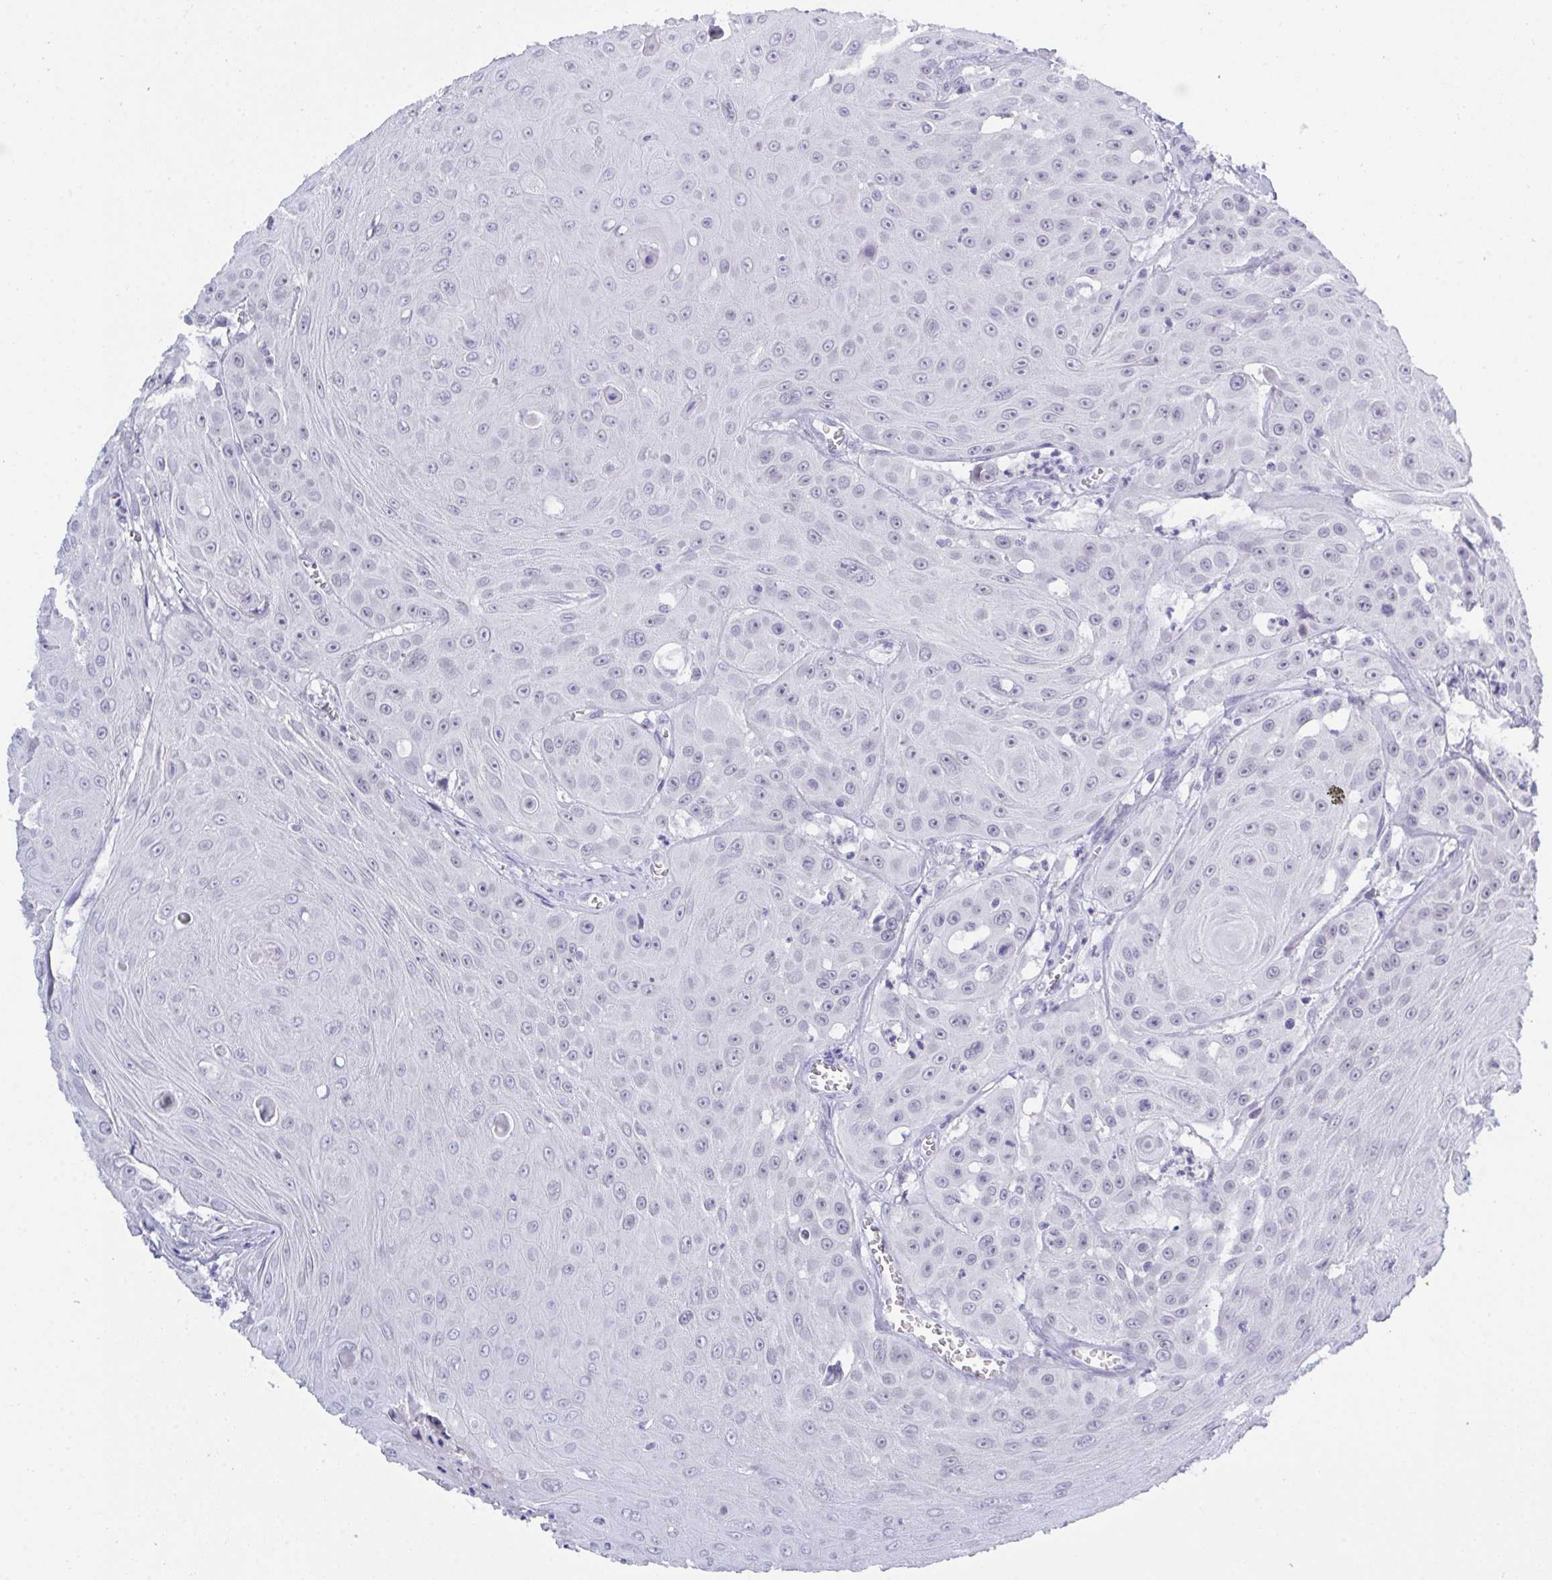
{"staining": {"intensity": "weak", "quantity": "25%-75%", "location": "nuclear"}, "tissue": "head and neck cancer", "cell_type": "Tumor cells", "image_type": "cancer", "snomed": [{"axis": "morphology", "description": "Squamous cell carcinoma, NOS"}, {"axis": "topography", "description": "Oral tissue"}, {"axis": "topography", "description": "Head-Neck"}], "caption": "Weak nuclear expression is appreciated in approximately 25%-75% of tumor cells in head and neck cancer (squamous cell carcinoma). The protein is shown in brown color, while the nuclei are stained blue.", "gene": "BMAL2", "patient": {"sex": "male", "age": 81}}